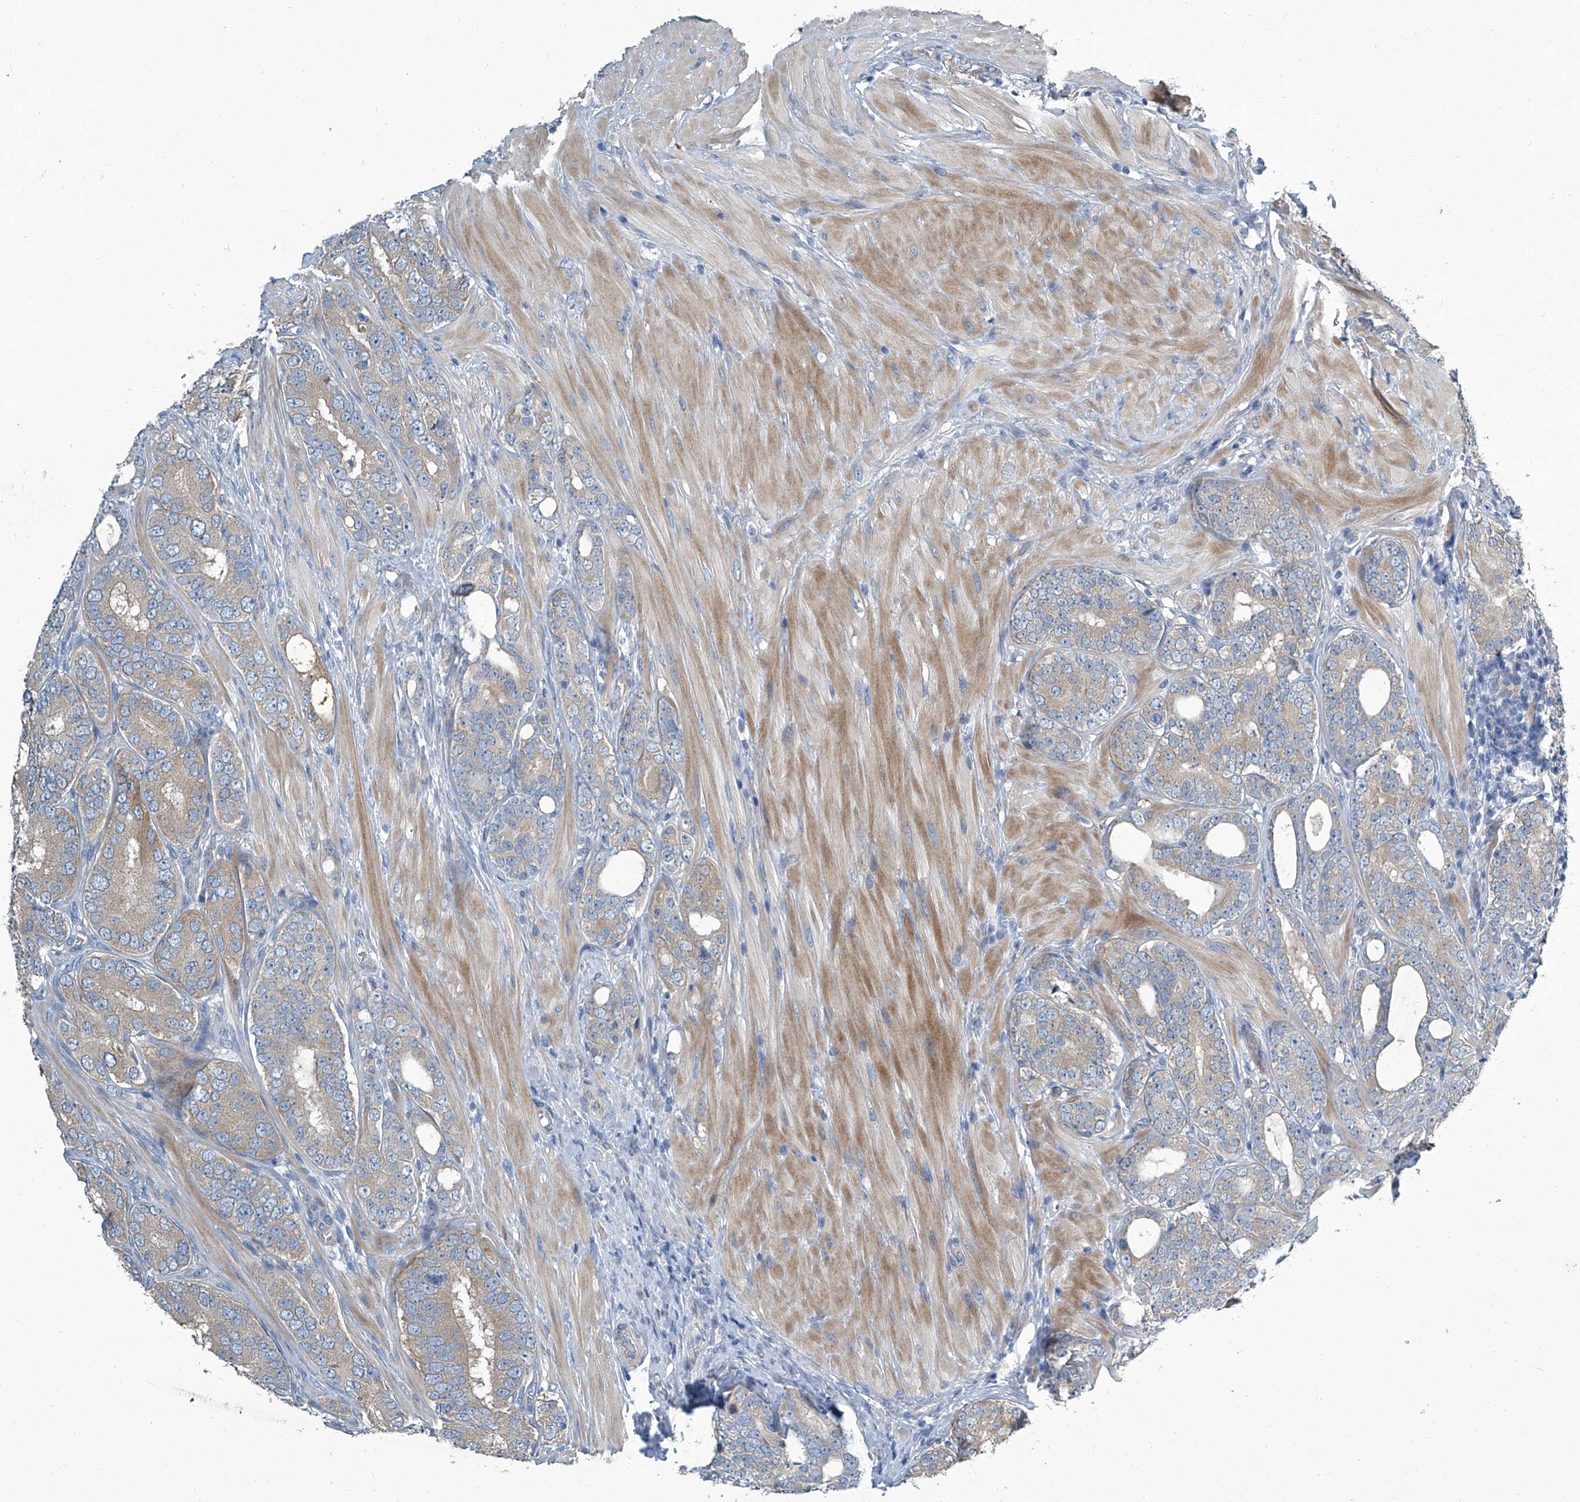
{"staining": {"intensity": "moderate", "quantity": "<25%", "location": "cytoplasmic/membranous"}, "tissue": "prostate cancer", "cell_type": "Tumor cells", "image_type": "cancer", "snomed": [{"axis": "morphology", "description": "Adenocarcinoma, High grade"}, {"axis": "topography", "description": "Prostate"}], "caption": "Human adenocarcinoma (high-grade) (prostate) stained with a protein marker demonstrates moderate staining in tumor cells.", "gene": "SLC26A11", "patient": {"sex": "male", "age": 56}}